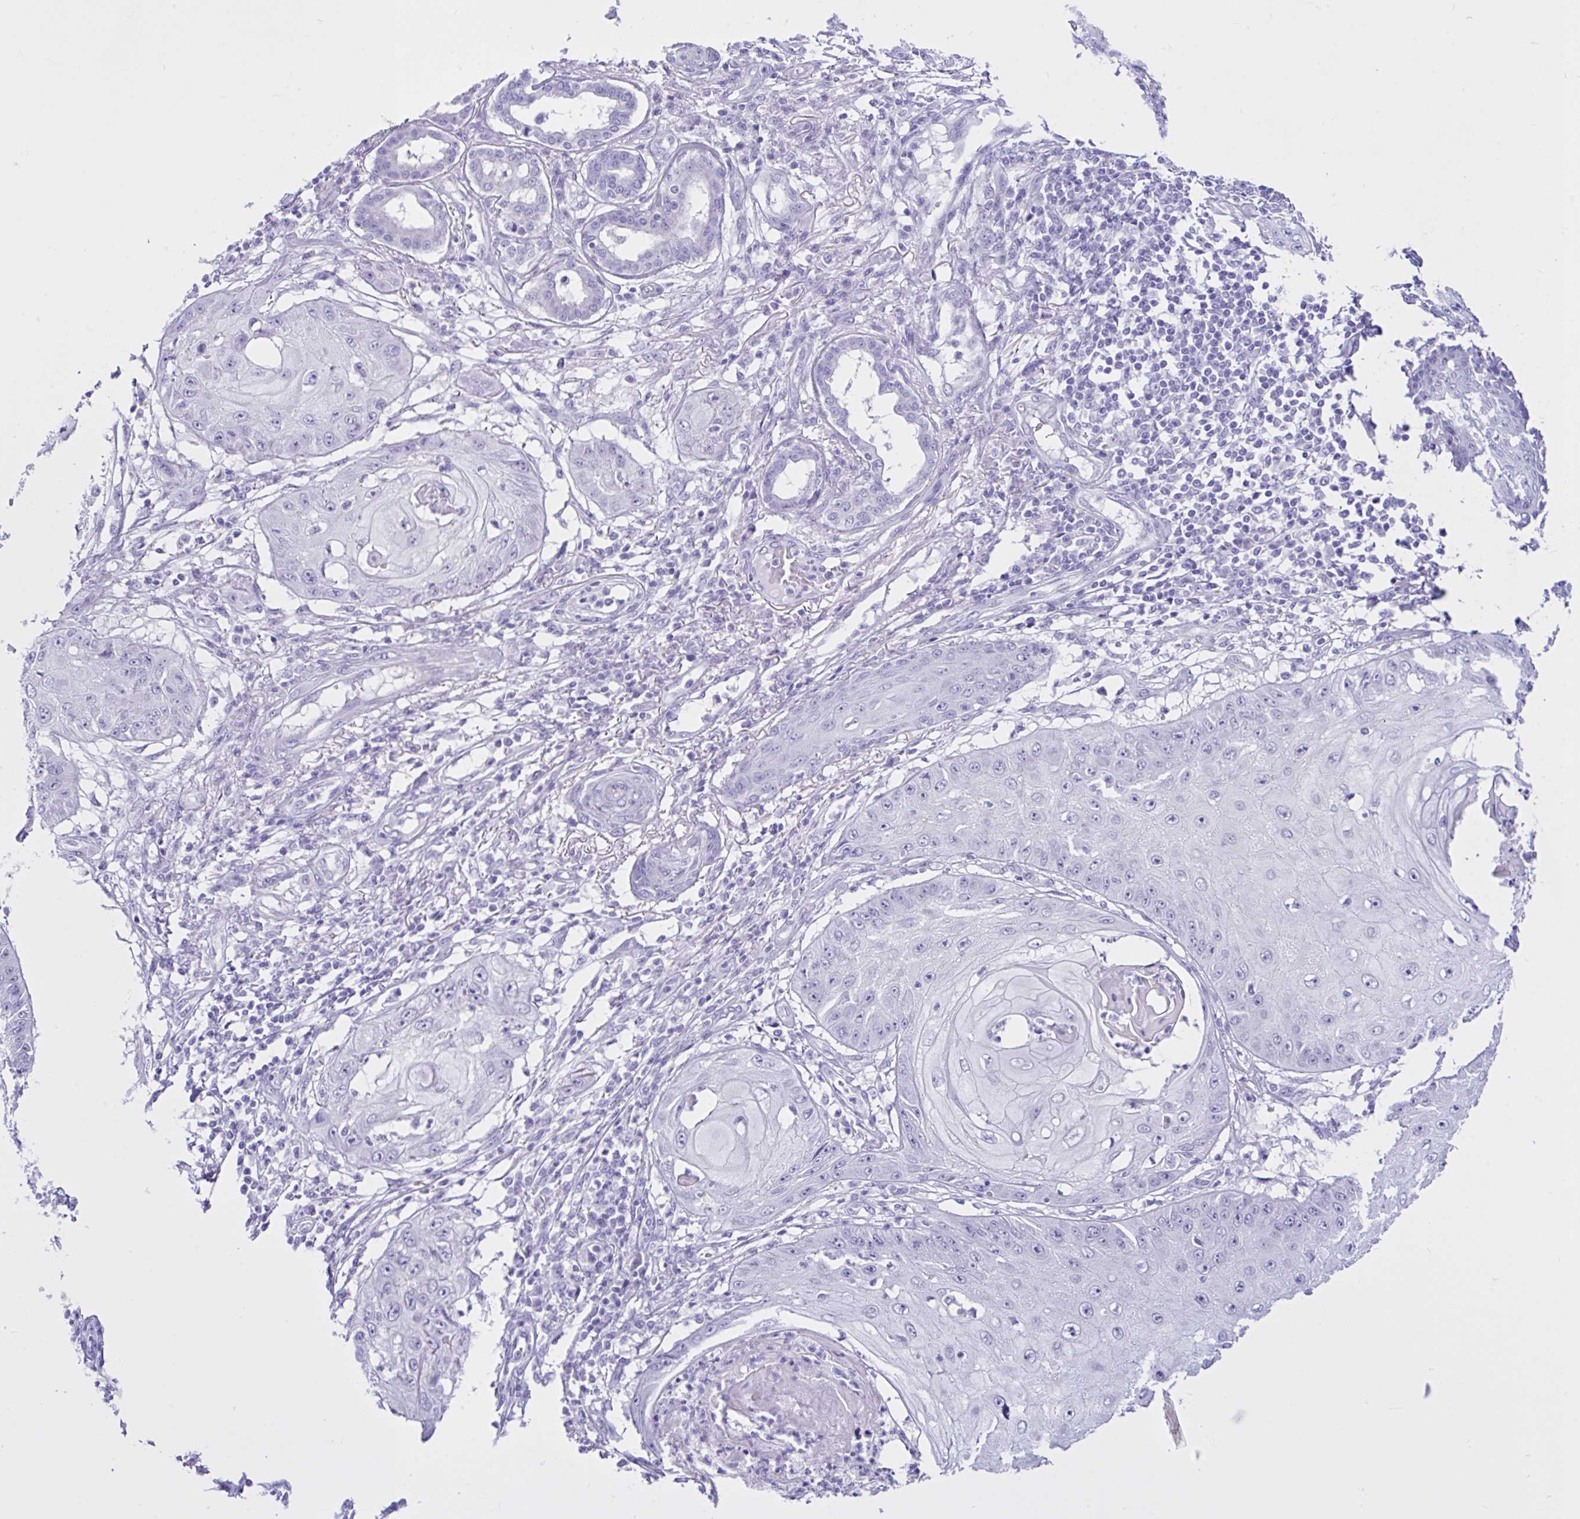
{"staining": {"intensity": "negative", "quantity": "none", "location": "none"}, "tissue": "skin cancer", "cell_type": "Tumor cells", "image_type": "cancer", "snomed": [{"axis": "morphology", "description": "Squamous cell carcinoma, NOS"}, {"axis": "topography", "description": "Skin"}], "caption": "This is an immunohistochemistry micrograph of skin cancer. There is no staining in tumor cells.", "gene": "CYP19A1", "patient": {"sex": "male", "age": 70}}